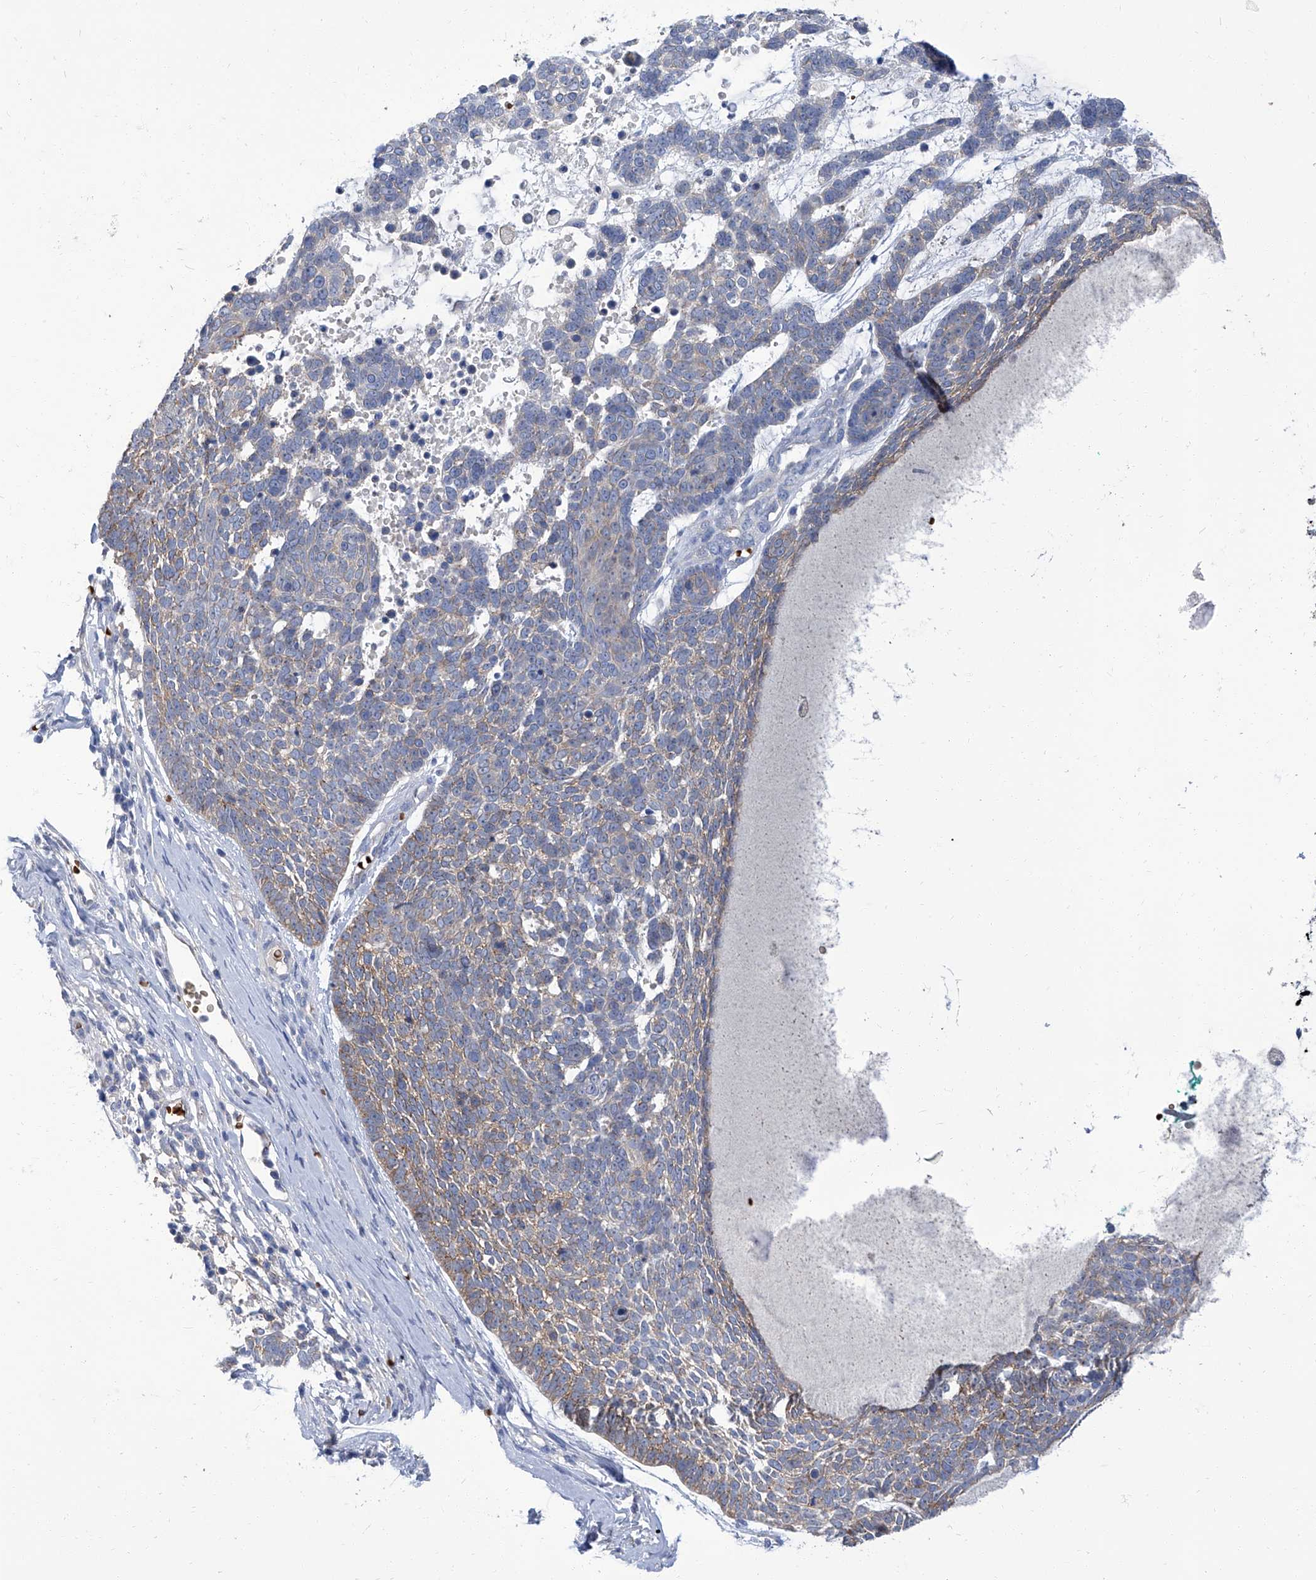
{"staining": {"intensity": "weak", "quantity": "<25%", "location": "cytoplasmic/membranous"}, "tissue": "skin cancer", "cell_type": "Tumor cells", "image_type": "cancer", "snomed": [{"axis": "morphology", "description": "Basal cell carcinoma"}, {"axis": "topography", "description": "Skin"}], "caption": "Immunohistochemistry of human skin cancer (basal cell carcinoma) exhibits no positivity in tumor cells.", "gene": "PARD3", "patient": {"sex": "female", "age": 81}}